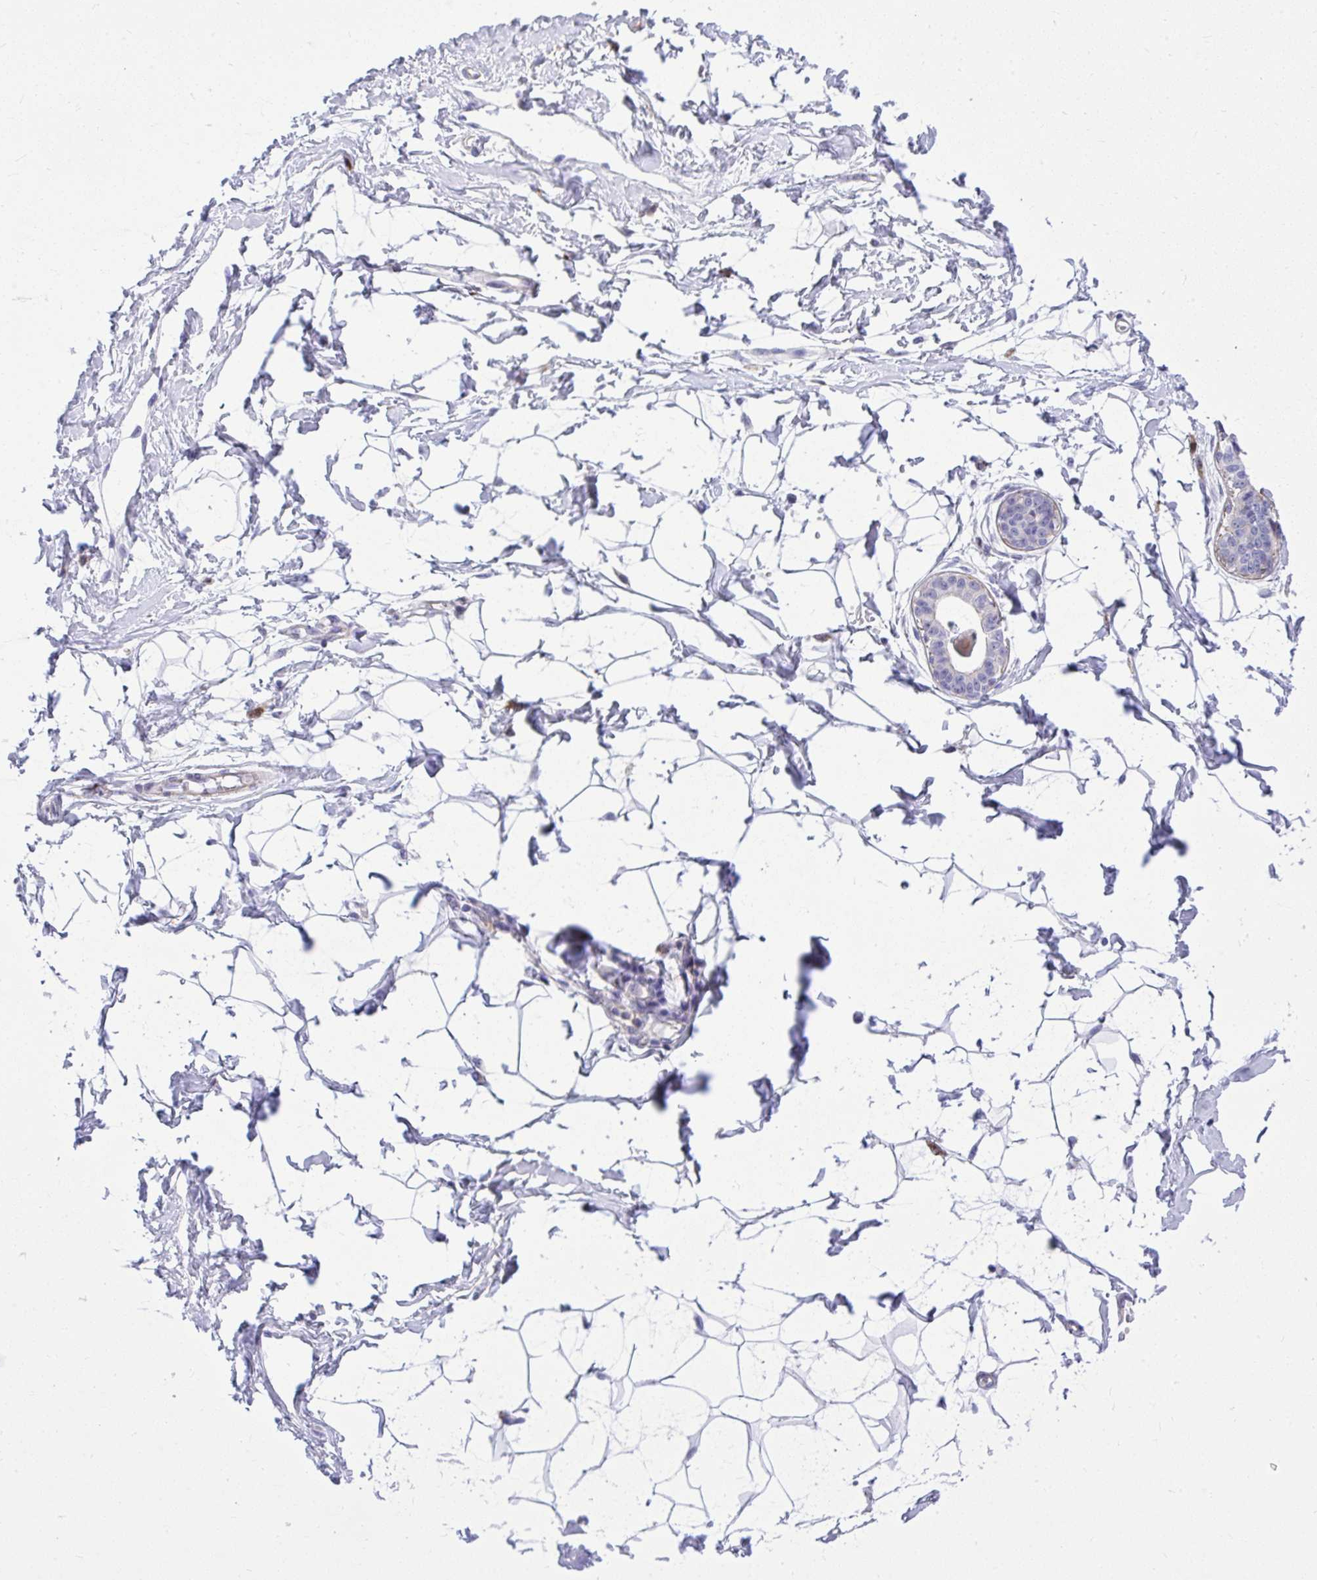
{"staining": {"intensity": "negative", "quantity": "none", "location": "none"}, "tissue": "breast", "cell_type": "Adipocytes", "image_type": "normal", "snomed": [{"axis": "morphology", "description": "Normal tissue, NOS"}, {"axis": "topography", "description": "Breast"}], "caption": "Immunohistochemistry of normal breast reveals no staining in adipocytes. (DAB IHC with hematoxylin counter stain).", "gene": "GRK4", "patient": {"sex": "female", "age": 45}}